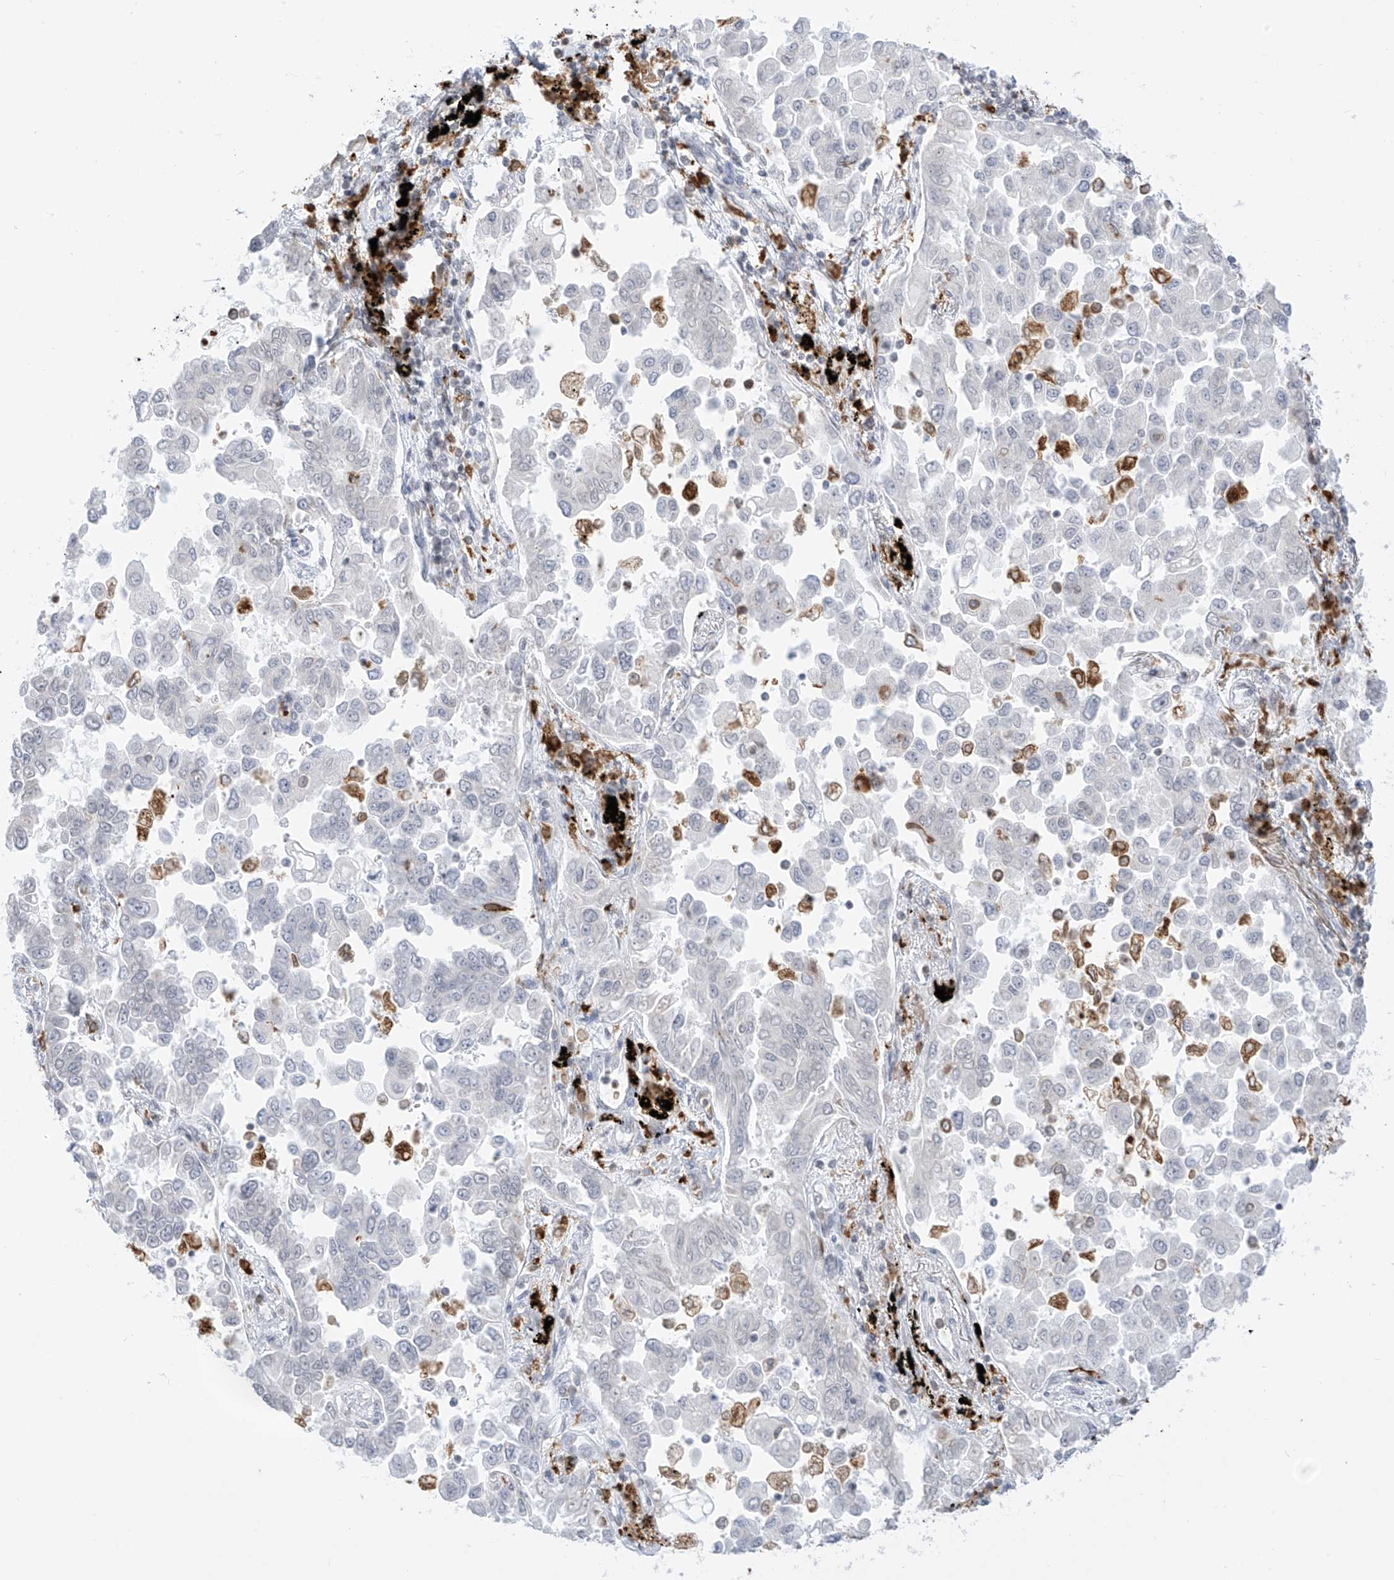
{"staining": {"intensity": "negative", "quantity": "none", "location": "none"}, "tissue": "lung cancer", "cell_type": "Tumor cells", "image_type": "cancer", "snomed": [{"axis": "morphology", "description": "Adenocarcinoma, NOS"}, {"axis": "topography", "description": "Lung"}], "caption": "Immunohistochemistry histopathology image of neoplastic tissue: human lung adenocarcinoma stained with DAB (3,3'-diaminobenzidine) exhibits no significant protein positivity in tumor cells. (DAB immunohistochemistry (IHC), high magnification).", "gene": "TBXAS1", "patient": {"sex": "female", "age": 67}}